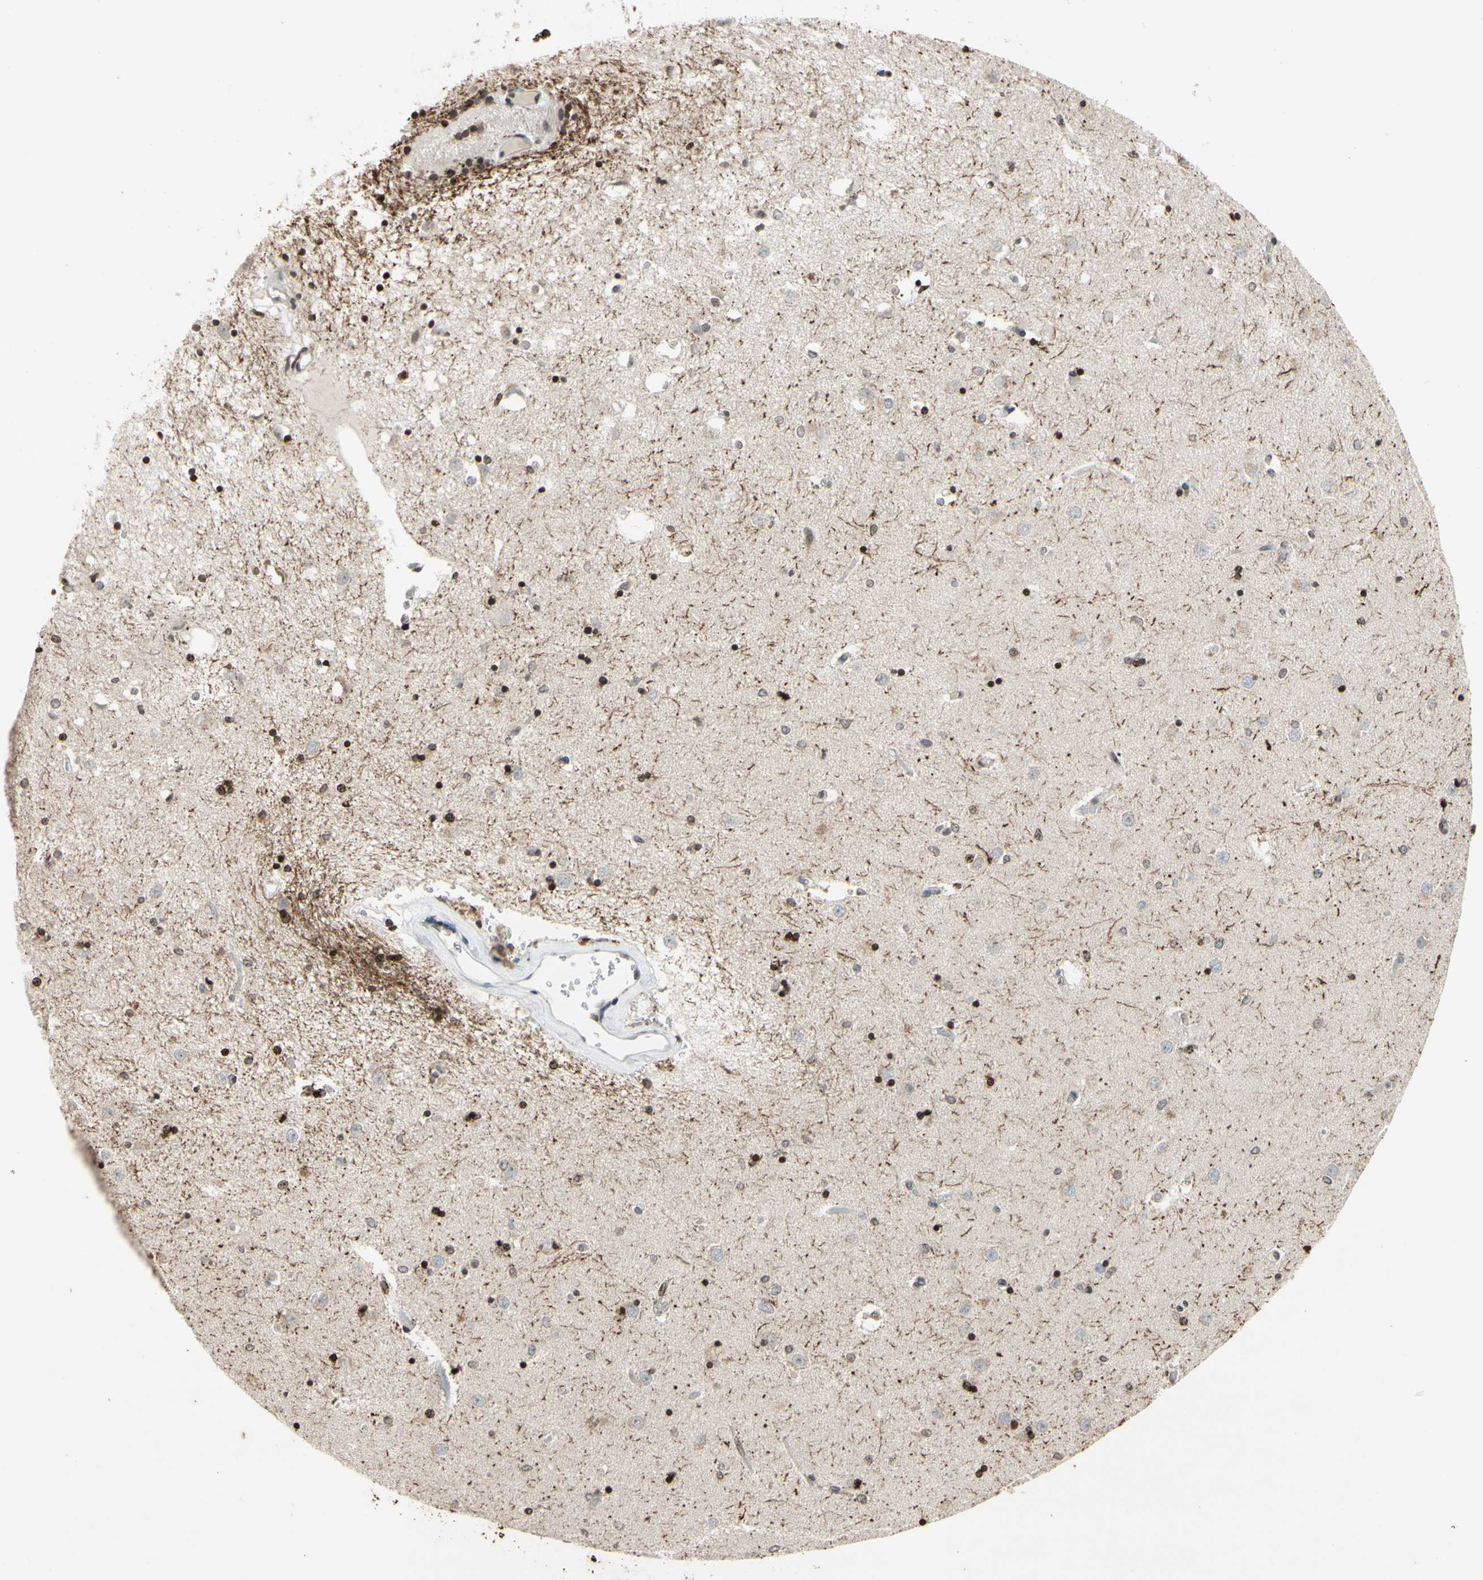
{"staining": {"intensity": "moderate", "quantity": "25%-75%", "location": "cytoplasmic/membranous"}, "tissue": "caudate", "cell_type": "Glial cells", "image_type": "normal", "snomed": [{"axis": "morphology", "description": "Normal tissue, NOS"}, {"axis": "topography", "description": "Lateral ventricle wall"}], "caption": "This histopathology image reveals benign caudate stained with immunohistochemistry (IHC) to label a protein in brown. The cytoplasmic/membranous of glial cells show moderate positivity for the protein. Nuclei are counter-stained blue.", "gene": "CLDN11", "patient": {"sex": "female", "age": 54}}